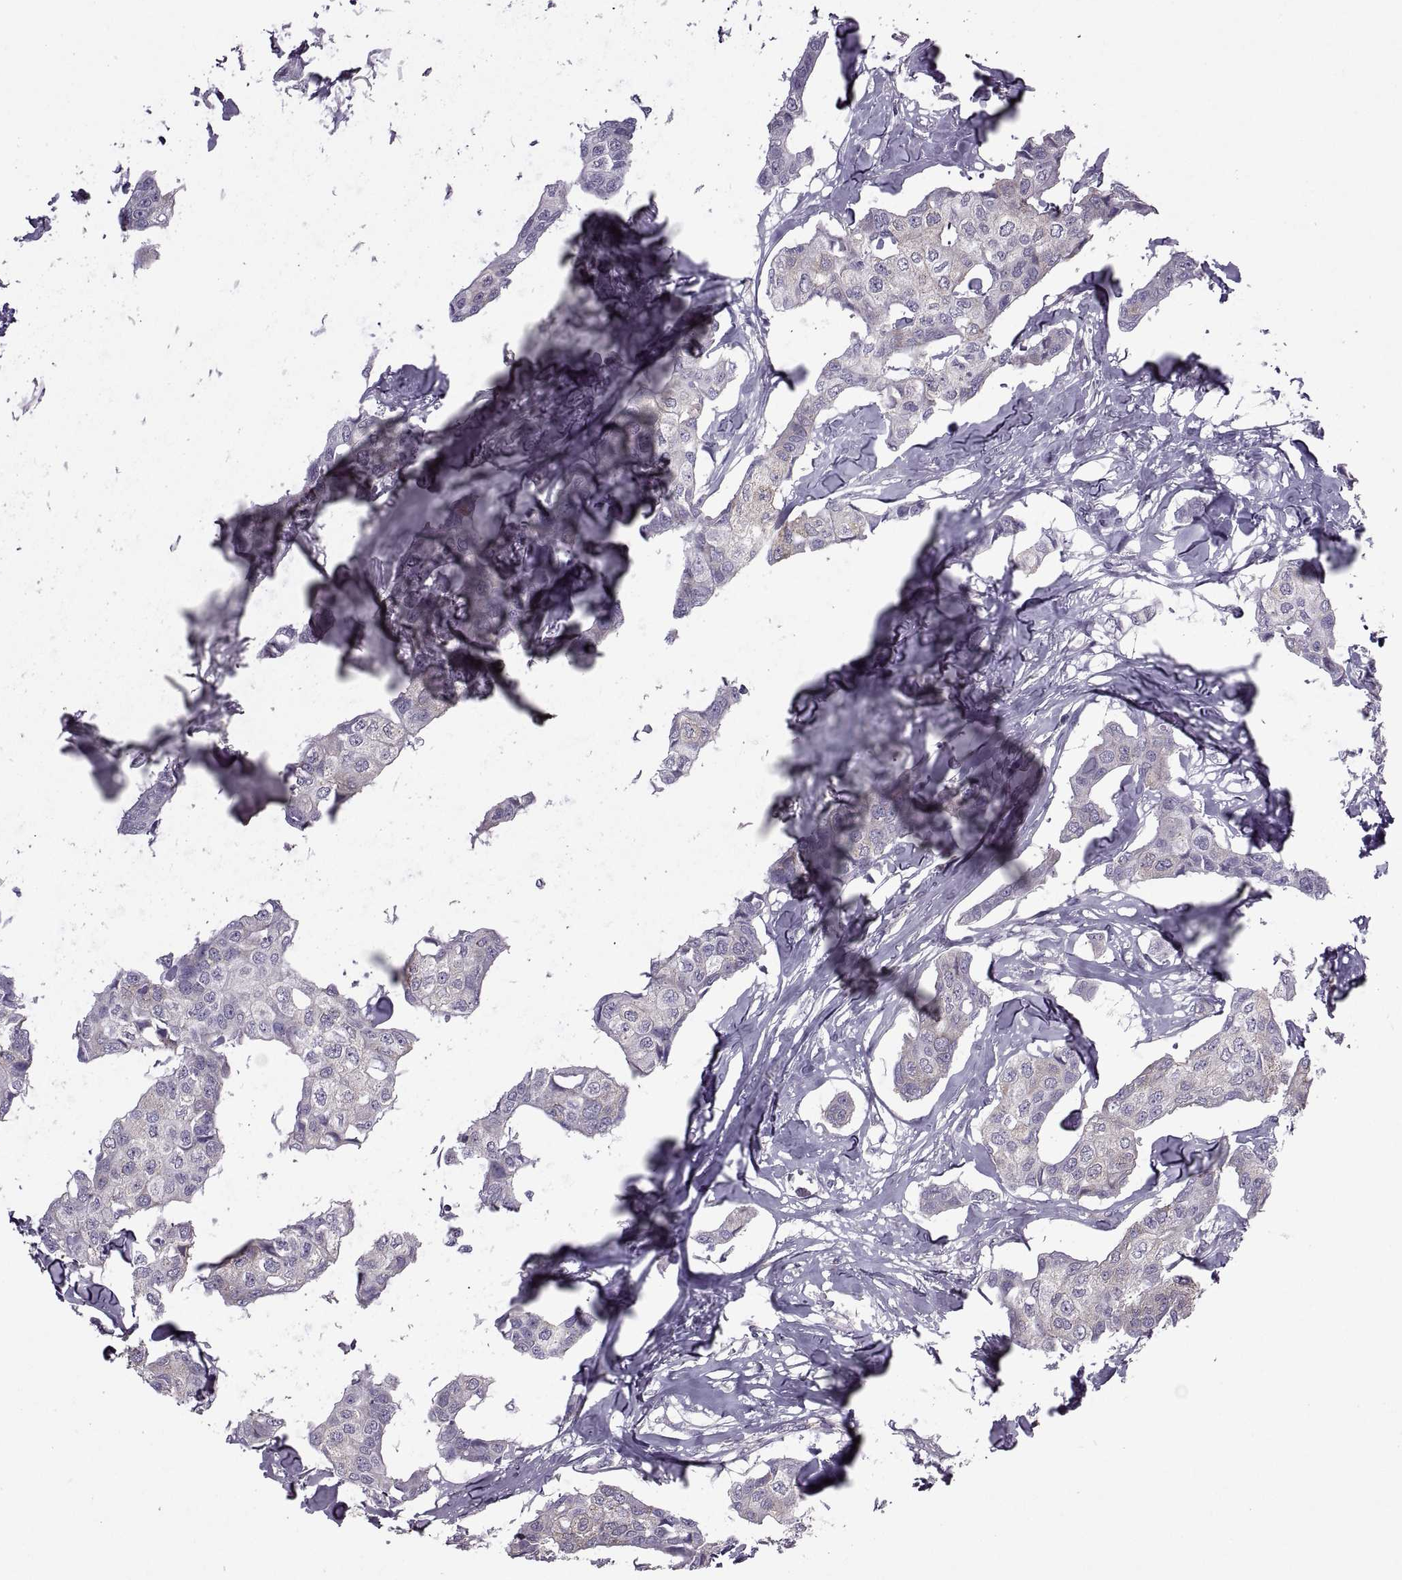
{"staining": {"intensity": "moderate", "quantity": "25%-75%", "location": "cytoplasmic/membranous"}, "tissue": "breast cancer", "cell_type": "Tumor cells", "image_type": "cancer", "snomed": [{"axis": "morphology", "description": "Duct carcinoma"}, {"axis": "topography", "description": "Breast"}], "caption": "Brown immunohistochemical staining in human breast cancer shows moderate cytoplasmic/membranous expression in about 25%-75% of tumor cells. The staining was performed using DAB (3,3'-diaminobenzidine), with brown indicating positive protein expression. Nuclei are stained blue with hematoxylin.", "gene": "PABPC1", "patient": {"sex": "female", "age": 80}}